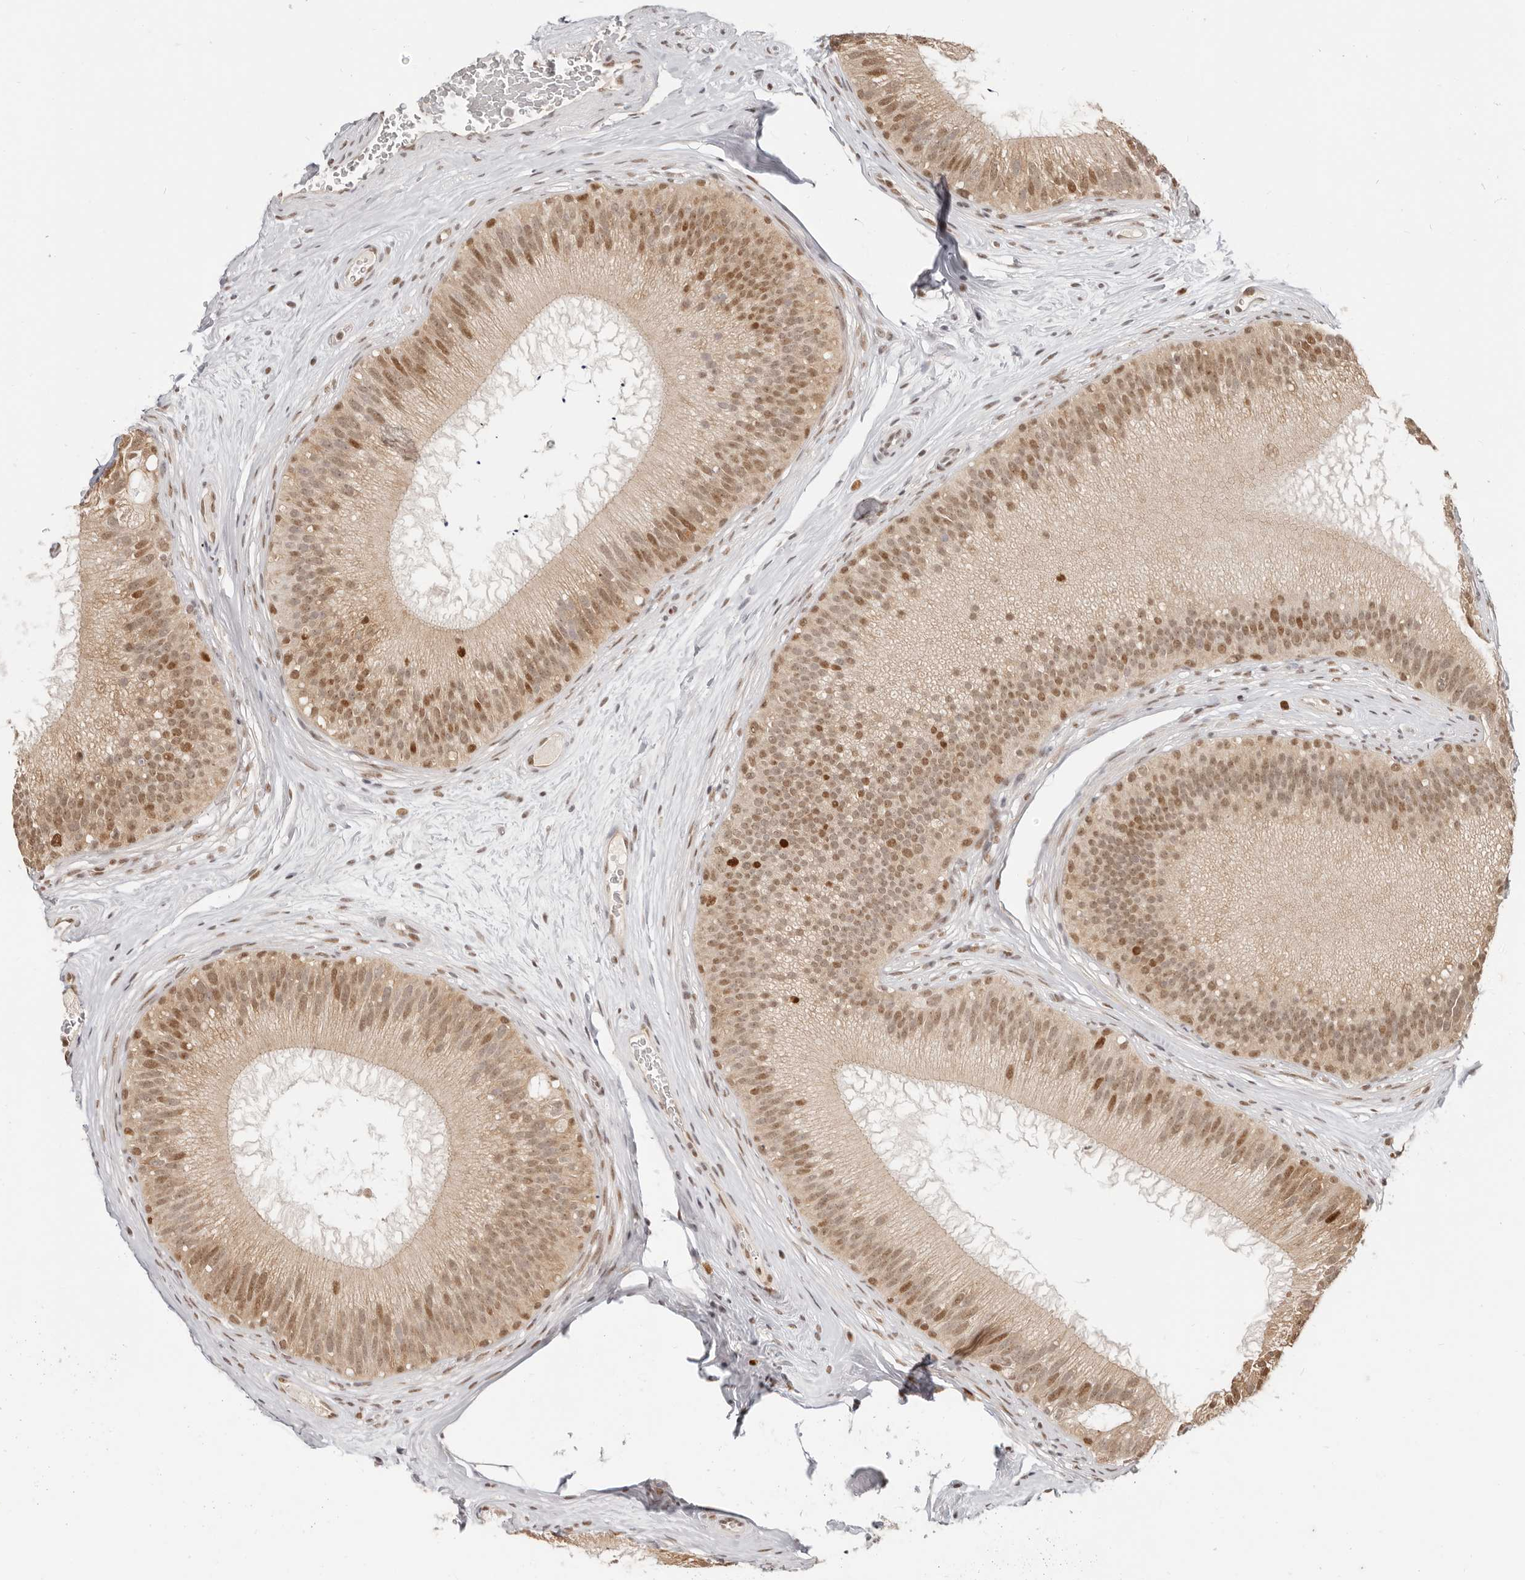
{"staining": {"intensity": "moderate", "quantity": ">75%", "location": "cytoplasmic/membranous,nuclear"}, "tissue": "epididymis", "cell_type": "Glandular cells", "image_type": "normal", "snomed": [{"axis": "morphology", "description": "Normal tissue, NOS"}, {"axis": "topography", "description": "Epididymis"}], "caption": "High-power microscopy captured an immunohistochemistry (IHC) histopathology image of benign epididymis, revealing moderate cytoplasmic/membranous,nuclear positivity in about >75% of glandular cells.", "gene": "RFC2", "patient": {"sex": "male", "age": 45}}